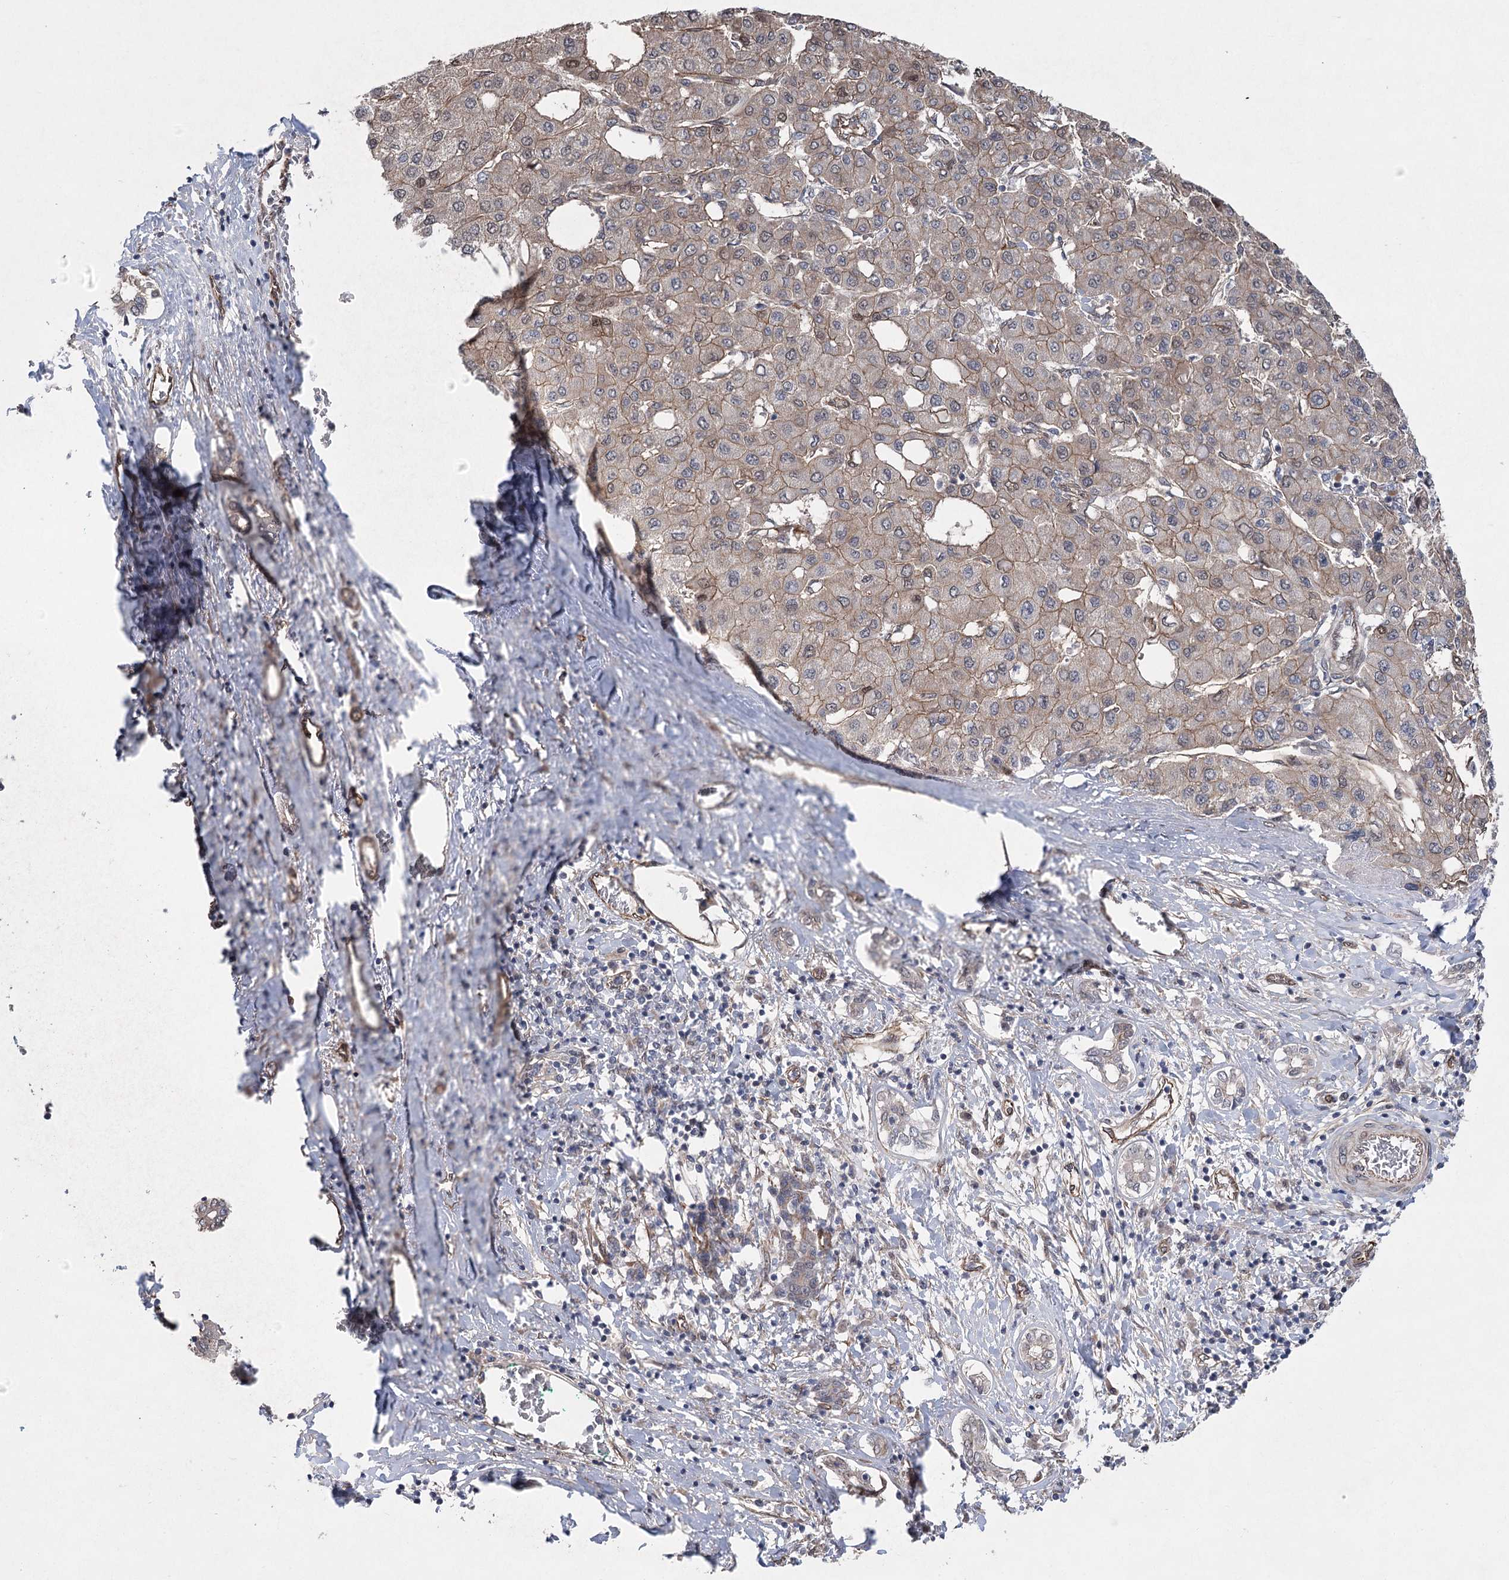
{"staining": {"intensity": "moderate", "quantity": "<25%", "location": "cytoplasmic/membranous"}, "tissue": "liver cancer", "cell_type": "Tumor cells", "image_type": "cancer", "snomed": [{"axis": "morphology", "description": "Carcinoma, Hepatocellular, NOS"}, {"axis": "topography", "description": "Liver"}], "caption": "Liver cancer (hepatocellular carcinoma) stained for a protein demonstrates moderate cytoplasmic/membranous positivity in tumor cells.", "gene": "RWDD4", "patient": {"sex": "male", "age": 65}}